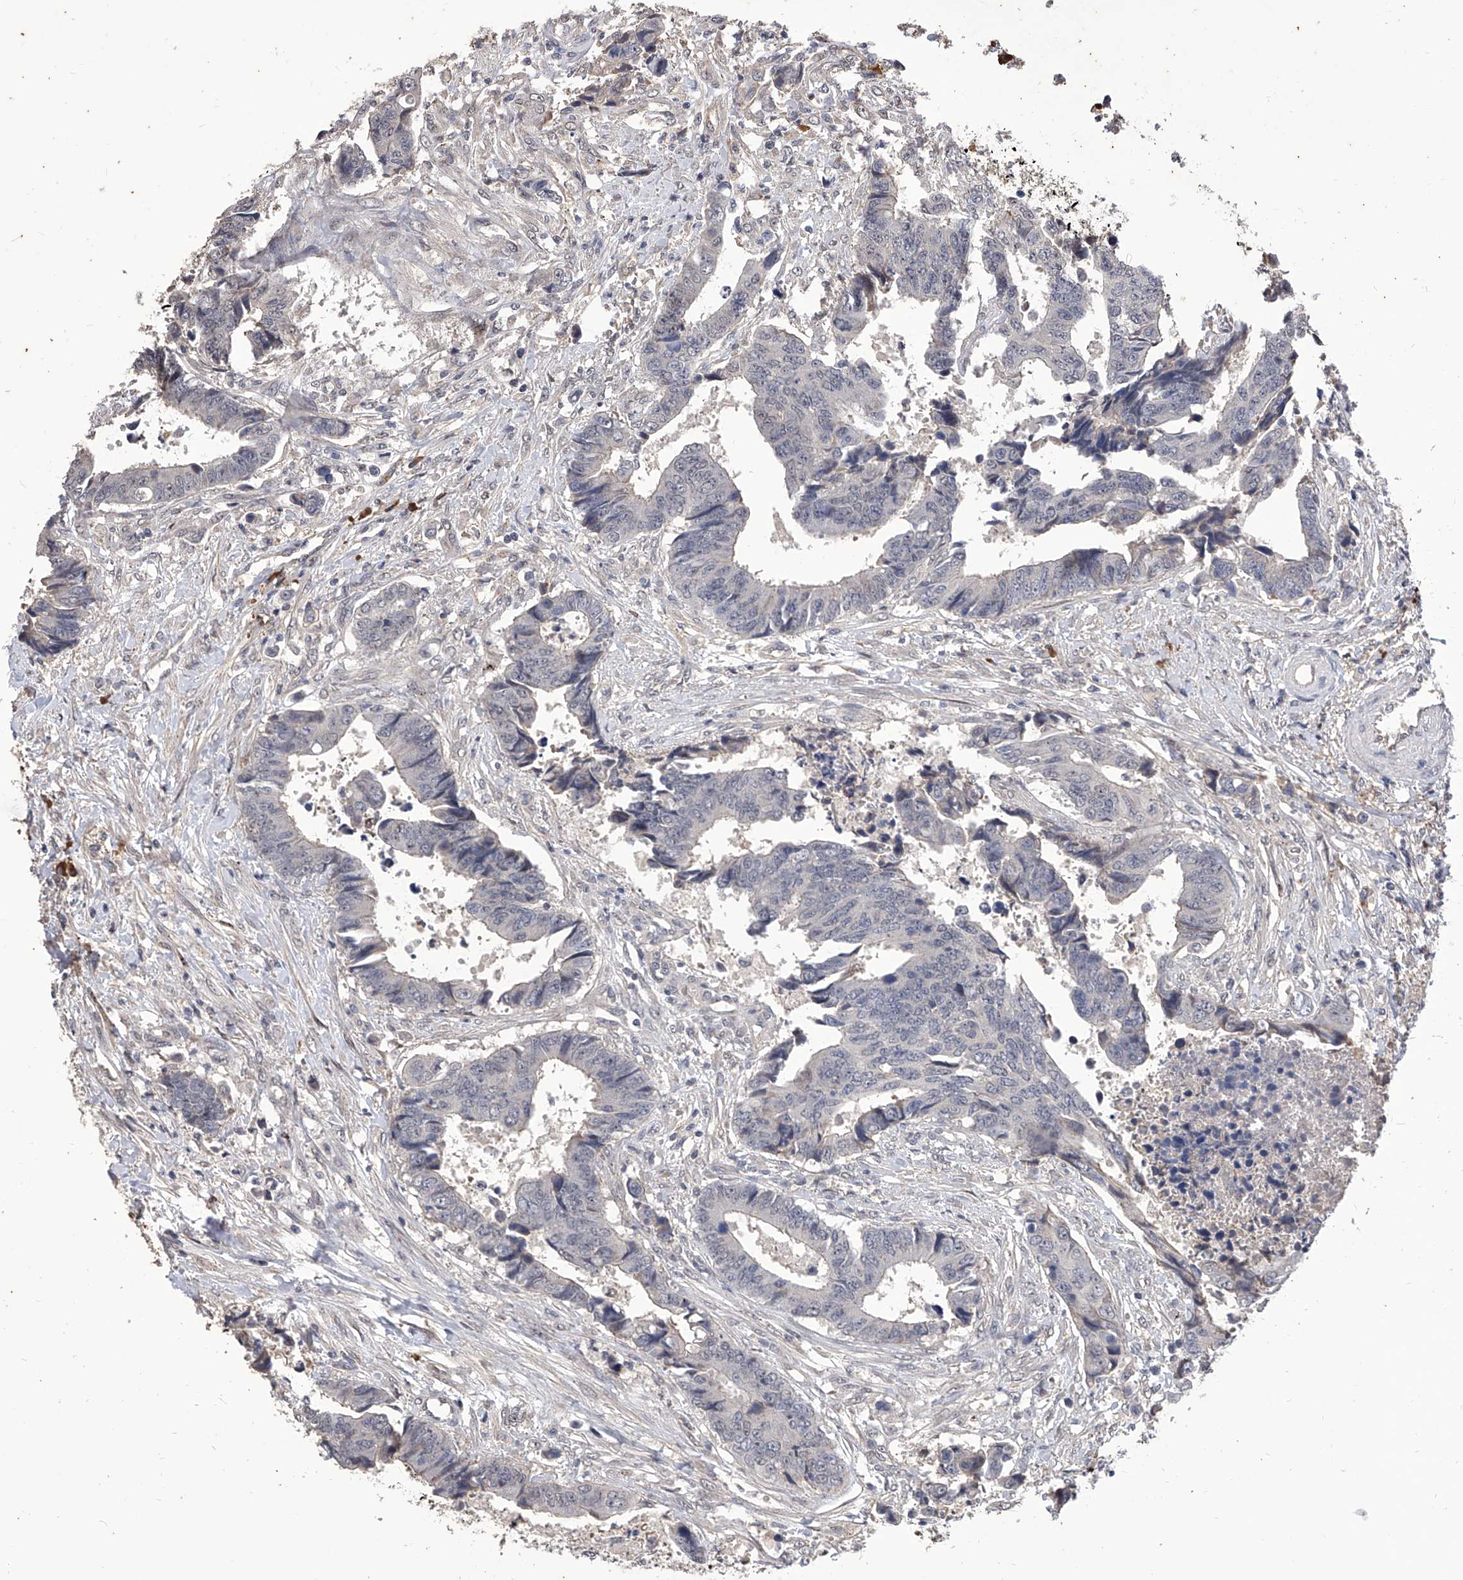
{"staining": {"intensity": "negative", "quantity": "none", "location": "none"}, "tissue": "colorectal cancer", "cell_type": "Tumor cells", "image_type": "cancer", "snomed": [{"axis": "morphology", "description": "Adenocarcinoma, NOS"}, {"axis": "topography", "description": "Rectum"}], "caption": "Immunohistochemistry micrograph of neoplastic tissue: human colorectal cancer stained with DAB (3,3'-diaminobenzidine) displays no significant protein expression in tumor cells.", "gene": "CFAP410", "patient": {"sex": "male", "age": 84}}